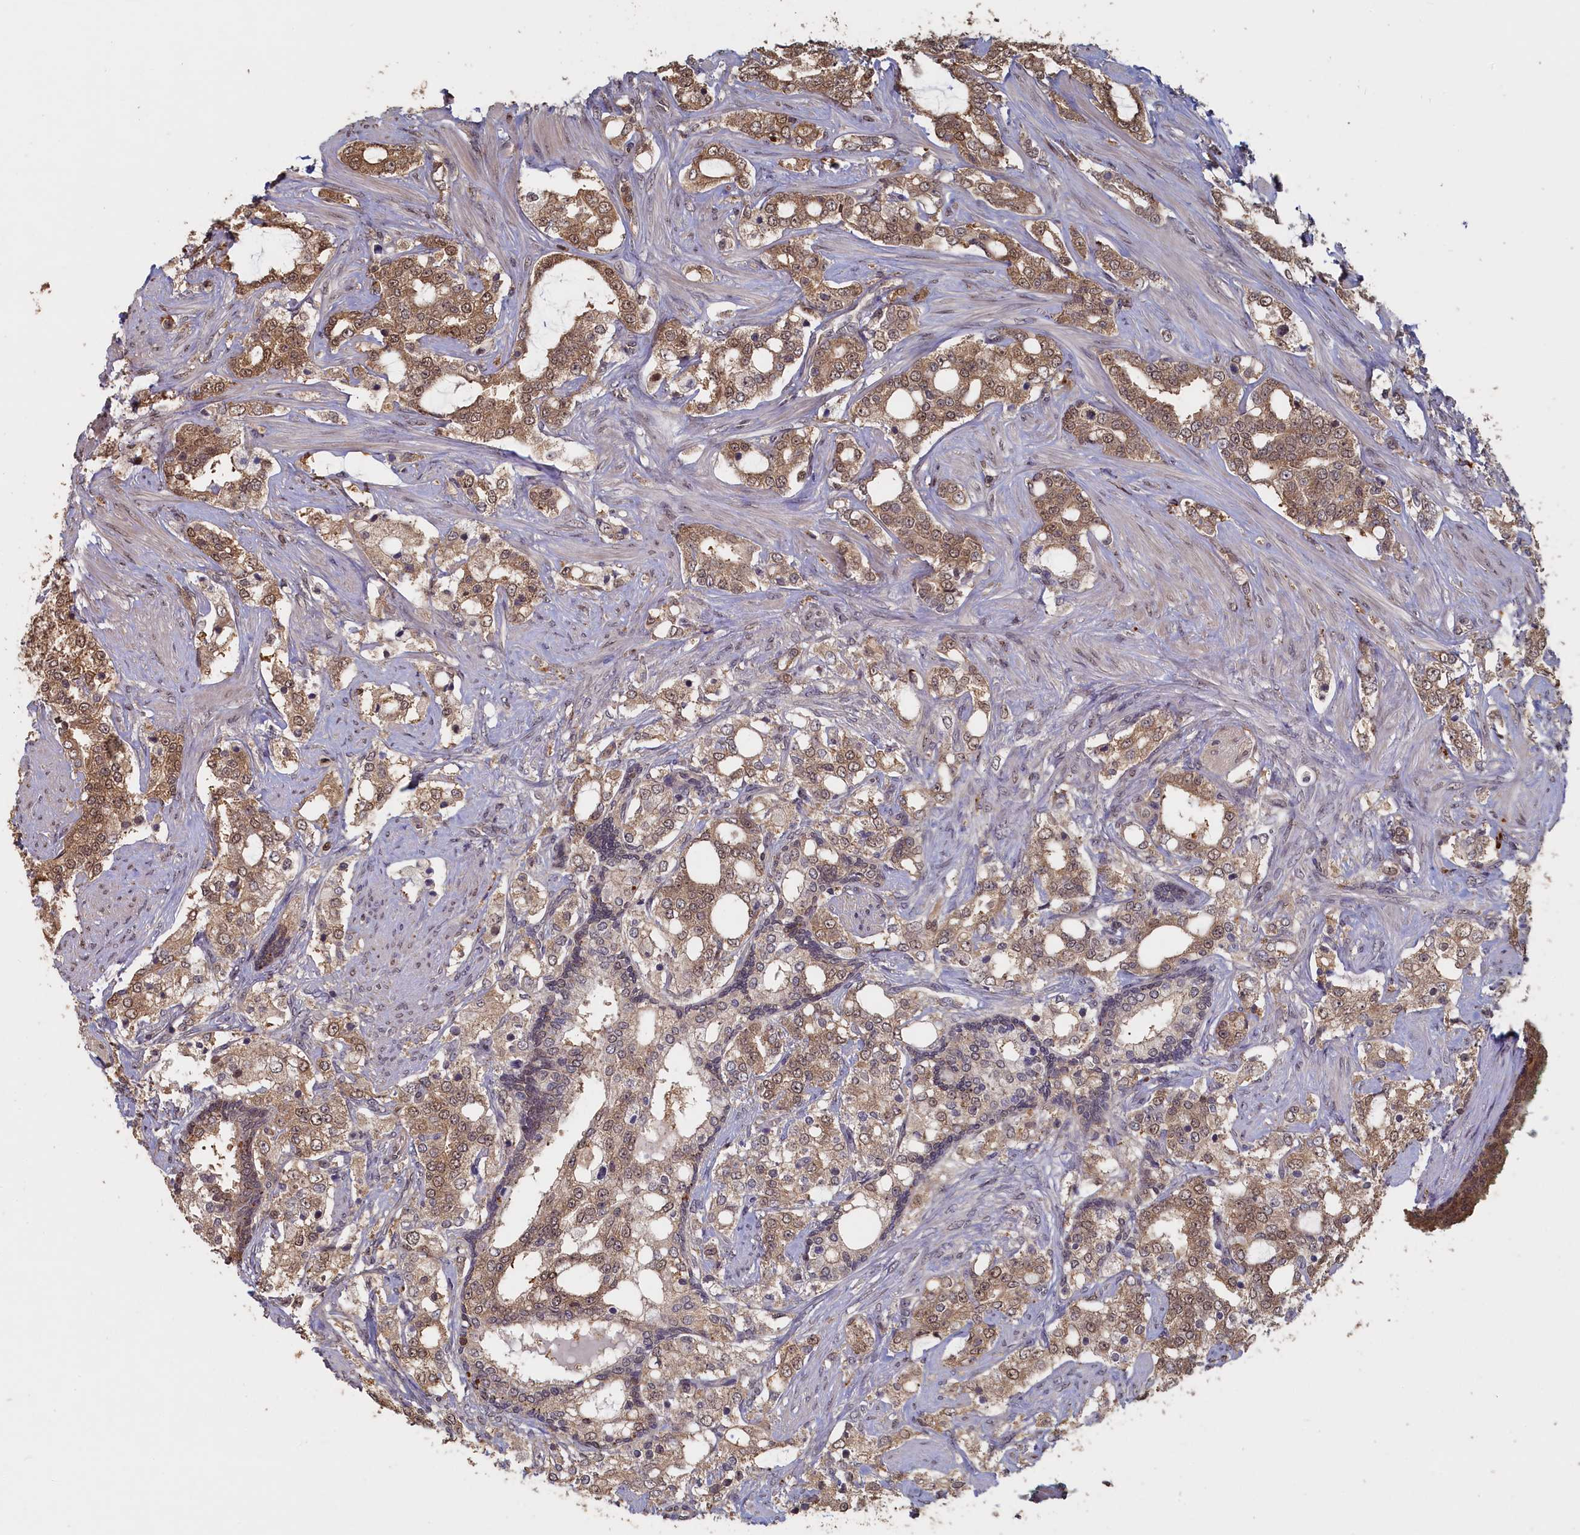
{"staining": {"intensity": "moderate", "quantity": ">75%", "location": "cytoplasmic/membranous,nuclear"}, "tissue": "prostate cancer", "cell_type": "Tumor cells", "image_type": "cancer", "snomed": [{"axis": "morphology", "description": "Adenocarcinoma, High grade"}, {"axis": "topography", "description": "Prostate"}], "caption": "Immunohistochemistry (IHC) staining of adenocarcinoma (high-grade) (prostate), which shows medium levels of moderate cytoplasmic/membranous and nuclear positivity in approximately >75% of tumor cells indicating moderate cytoplasmic/membranous and nuclear protein staining. The staining was performed using DAB (3,3'-diaminobenzidine) (brown) for protein detection and nuclei were counterstained in hematoxylin (blue).", "gene": "UCHL3", "patient": {"sex": "male", "age": 64}}